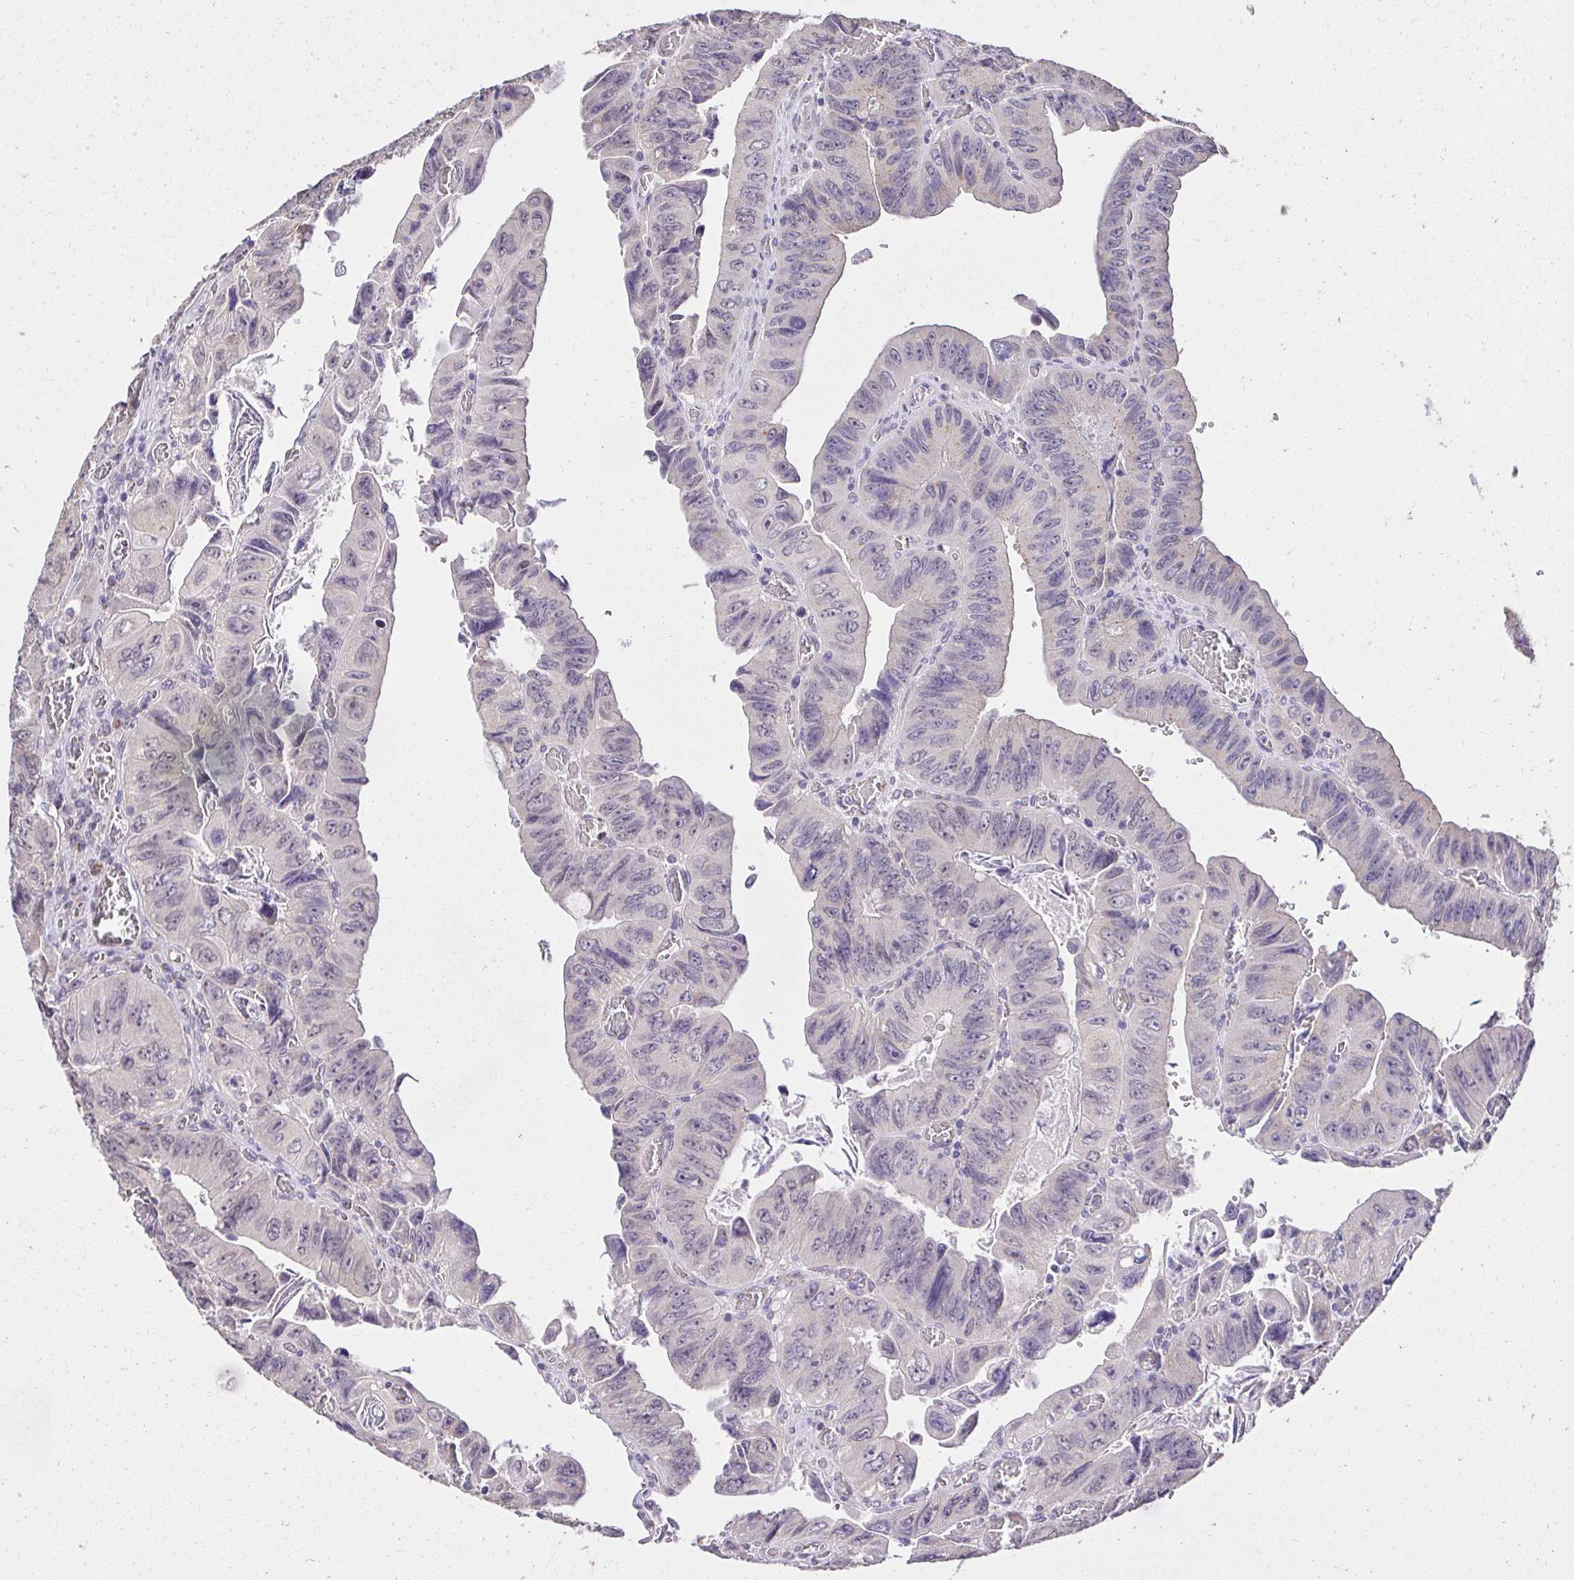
{"staining": {"intensity": "negative", "quantity": "none", "location": "none"}, "tissue": "colorectal cancer", "cell_type": "Tumor cells", "image_type": "cancer", "snomed": [{"axis": "morphology", "description": "Adenocarcinoma, NOS"}, {"axis": "topography", "description": "Colon"}], "caption": "Colorectal cancer (adenocarcinoma) was stained to show a protein in brown. There is no significant positivity in tumor cells. (DAB IHC with hematoxylin counter stain).", "gene": "KIAA1210", "patient": {"sex": "female", "age": 84}}